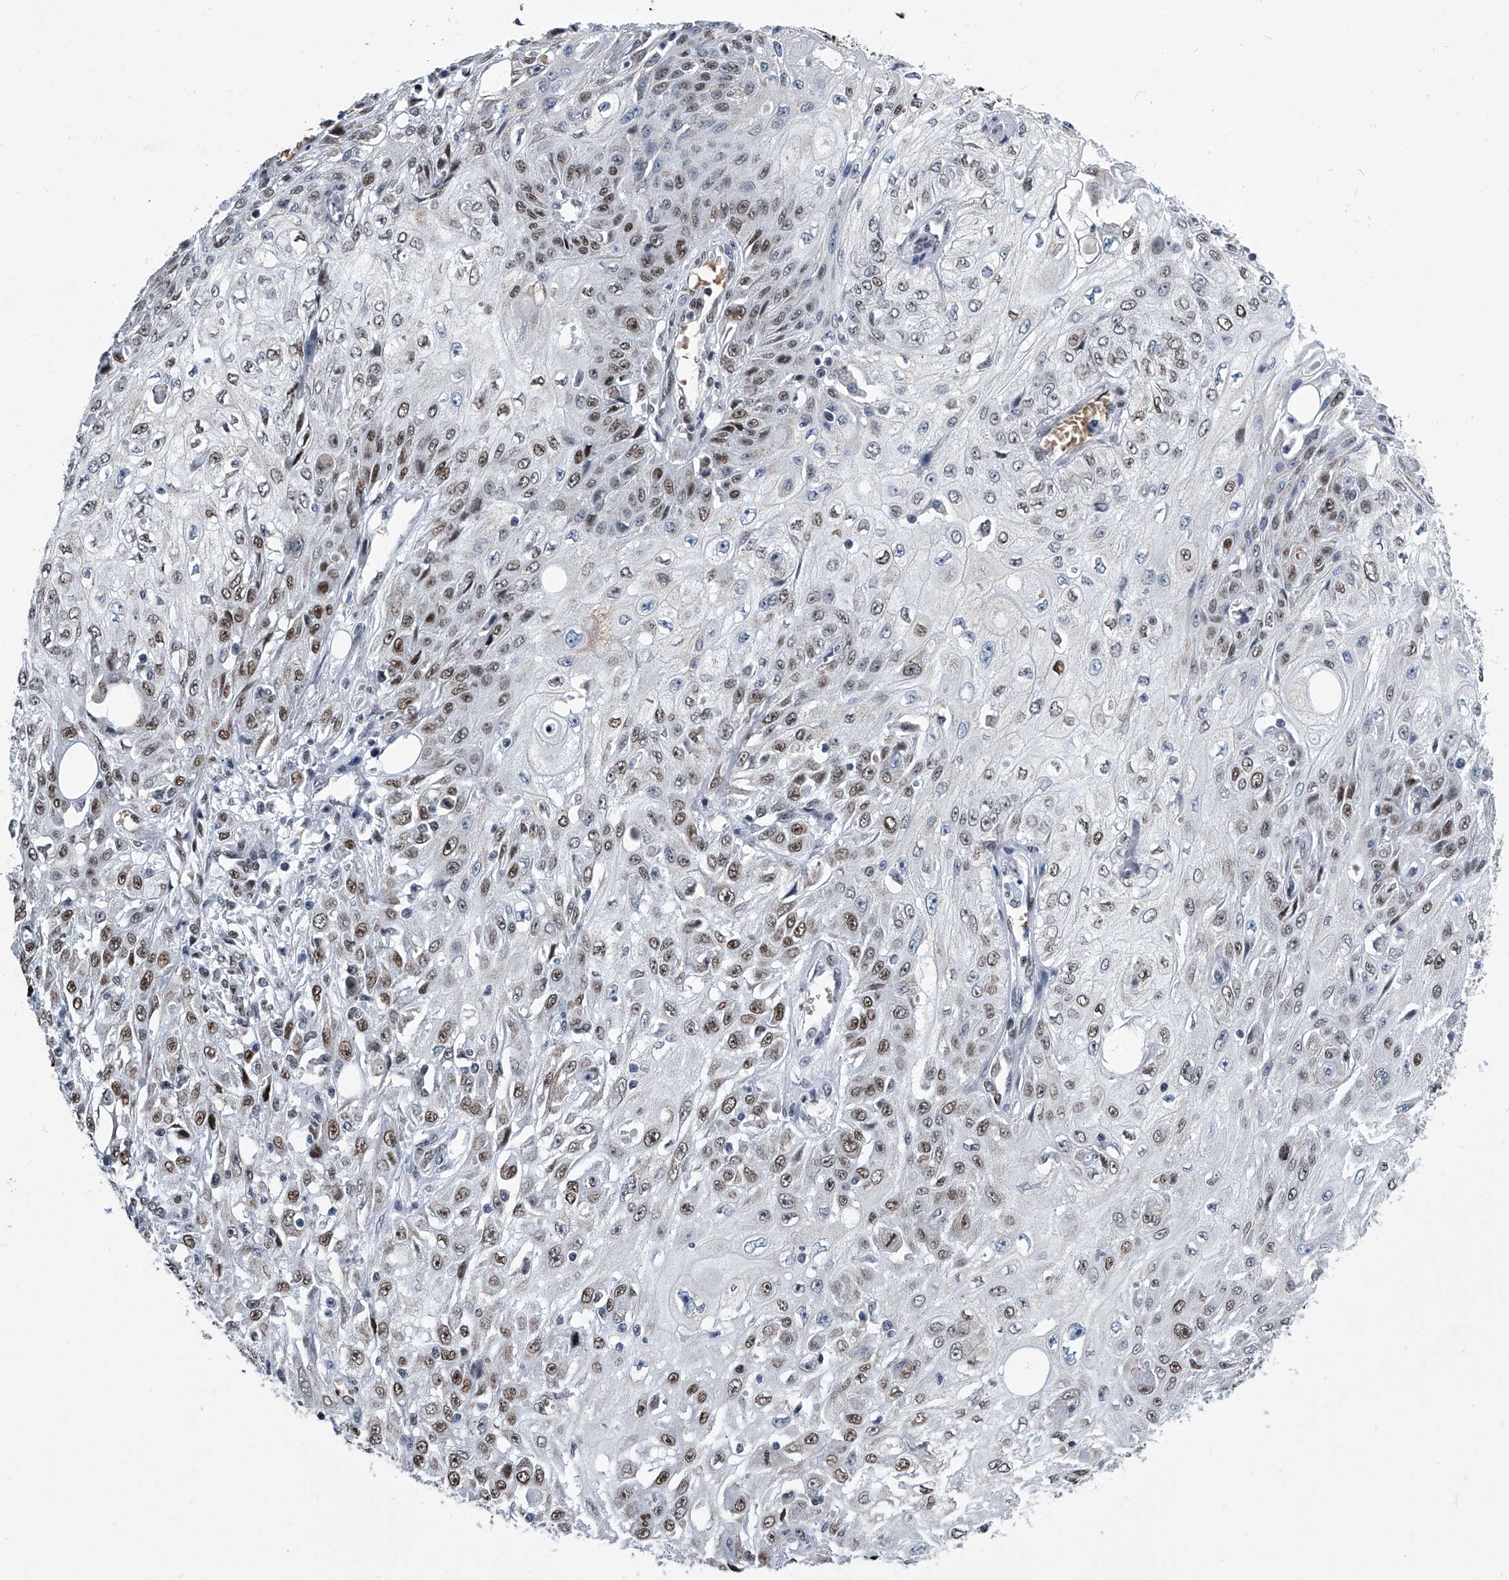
{"staining": {"intensity": "moderate", "quantity": ">75%", "location": "nuclear"}, "tissue": "skin cancer", "cell_type": "Tumor cells", "image_type": "cancer", "snomed": [{"axis": "morphology", "description": "Squamous cell carcinoma, NOS"}, {"axis": "morphology", "description": "Squamous cell carcinoma, metastatic, NOS"}, {"axis": "topography", "description": "Skin"}, {"axis": "topography", "description": "Lymph node"}], "caption": "Human skin cancer (metastatic squamous cell carcinoma) stained for a protein (brown) reveals moderate nuclear positive positivity in approximately >75% of tumor cells.", "gene": "SIM2", "patient": {"sex": "male", "age": 75}}